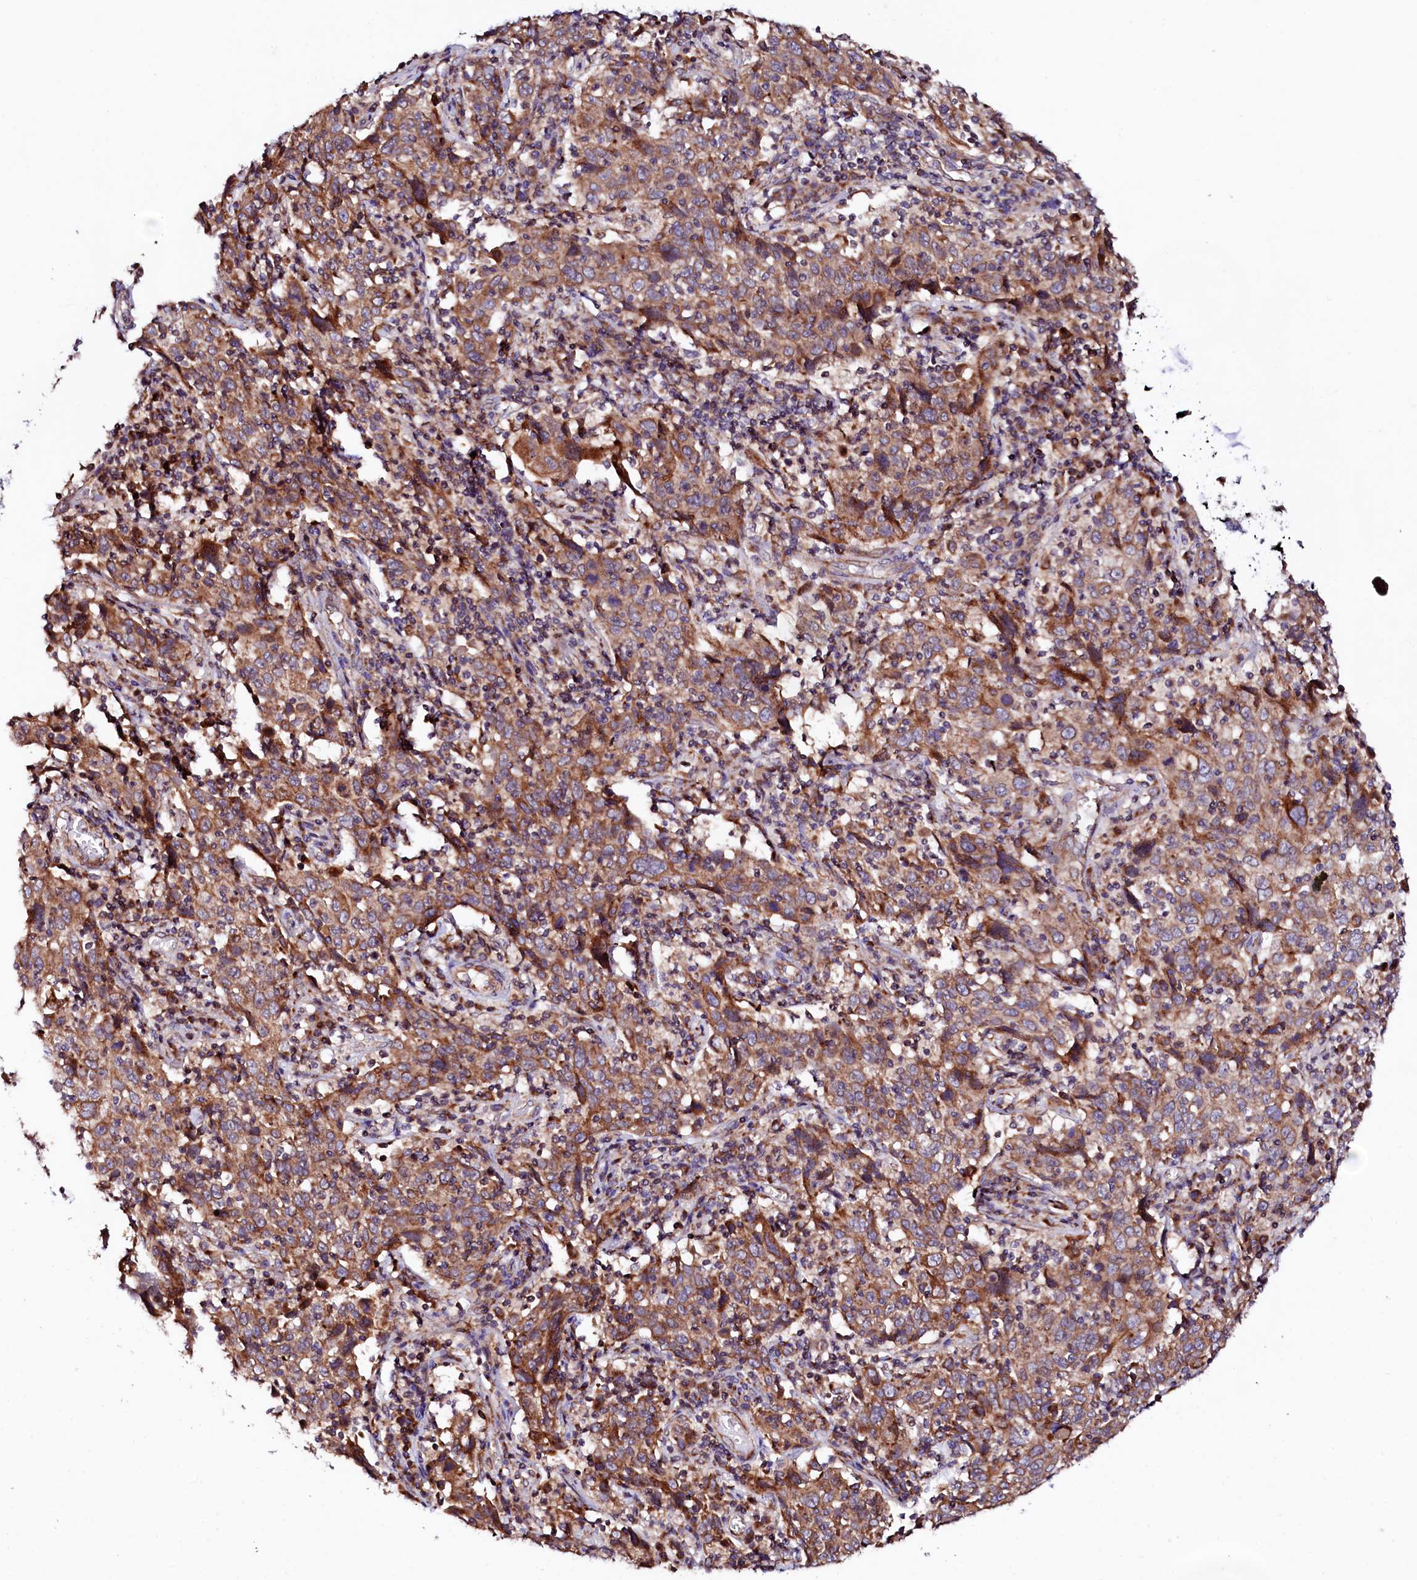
{"staining": {"intensity": "moderate", "quantity": ">75%", "location": "cytoplasmic/membranous"}, "tissue": "cervical cancer", "cell_type": "Tumor cells", "image_type": "cancer", "snomed": [{"axis": "morphology", "description": "Squamous cell carcinoma, NOS"}, {"axis": "topography", "description": "Cervix"}], "caption": "Approximately >75% of tumor cells in squamous cell carcinoma (cervical) reveal moderate cytoplasmic/membranous protein expression as visualized by brown immunohistochemical staining.", "gene": "UBE3C", "patient": {"sex": "female", "age": 46}}